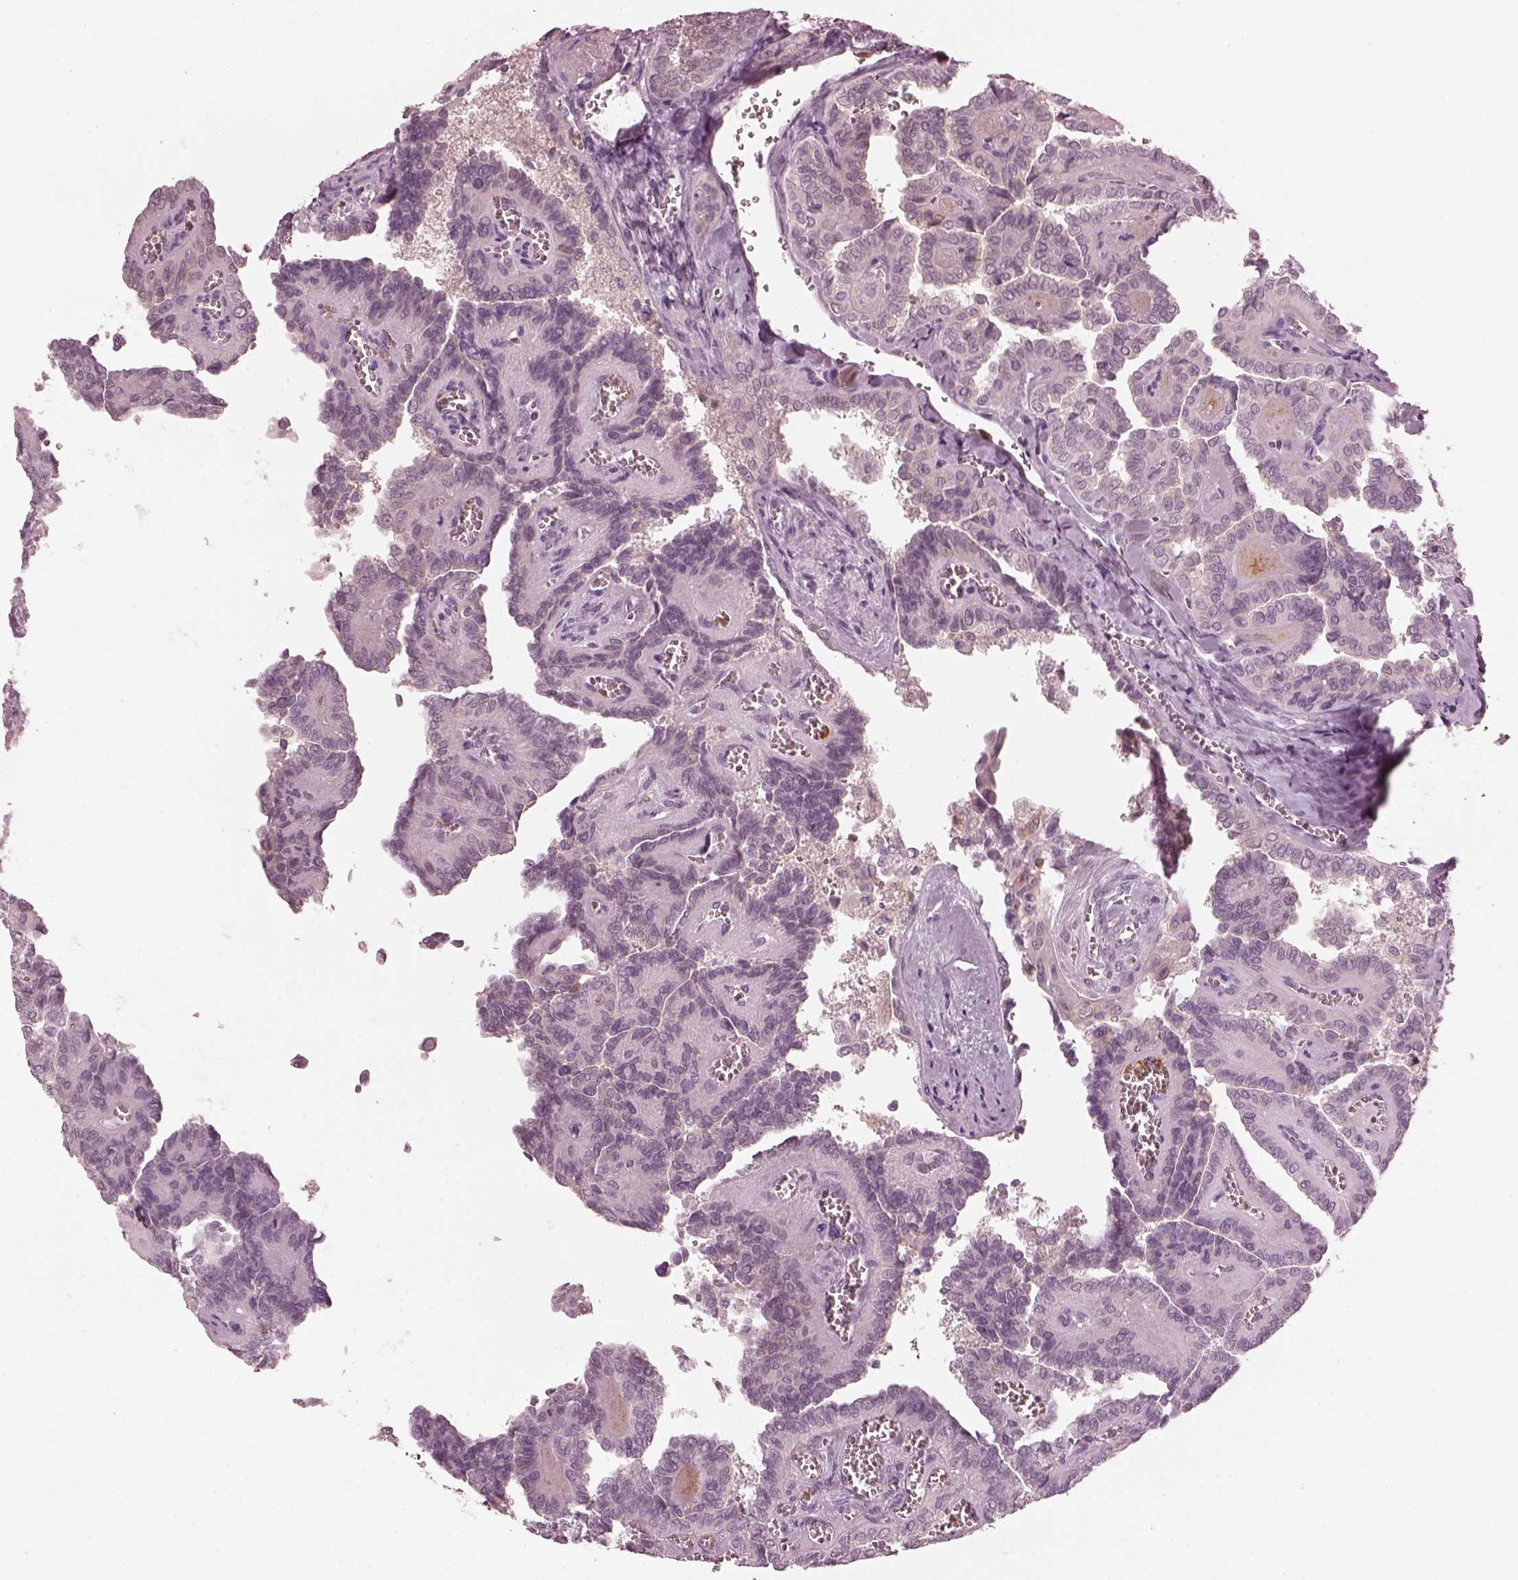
{"staining": {"intensity": "negative", "quantity": "none", "location": "none"}, "tissue": "thyroid cancer", "cell_type": "Tumor cells", "image_type": "cancer", "snomed": [{"axis": "morphology", "description": "Papillary adenocarcinoma, NOS"}, {"axis": "topography", "description": "Thyroid gland"}], "caption": "Tumor cells show no significant protein staining in thyroid cancer (papillary adenocarcinoma).", "gene": "PSTPIP2", "patient": {"sex": "female", "age": 41}}